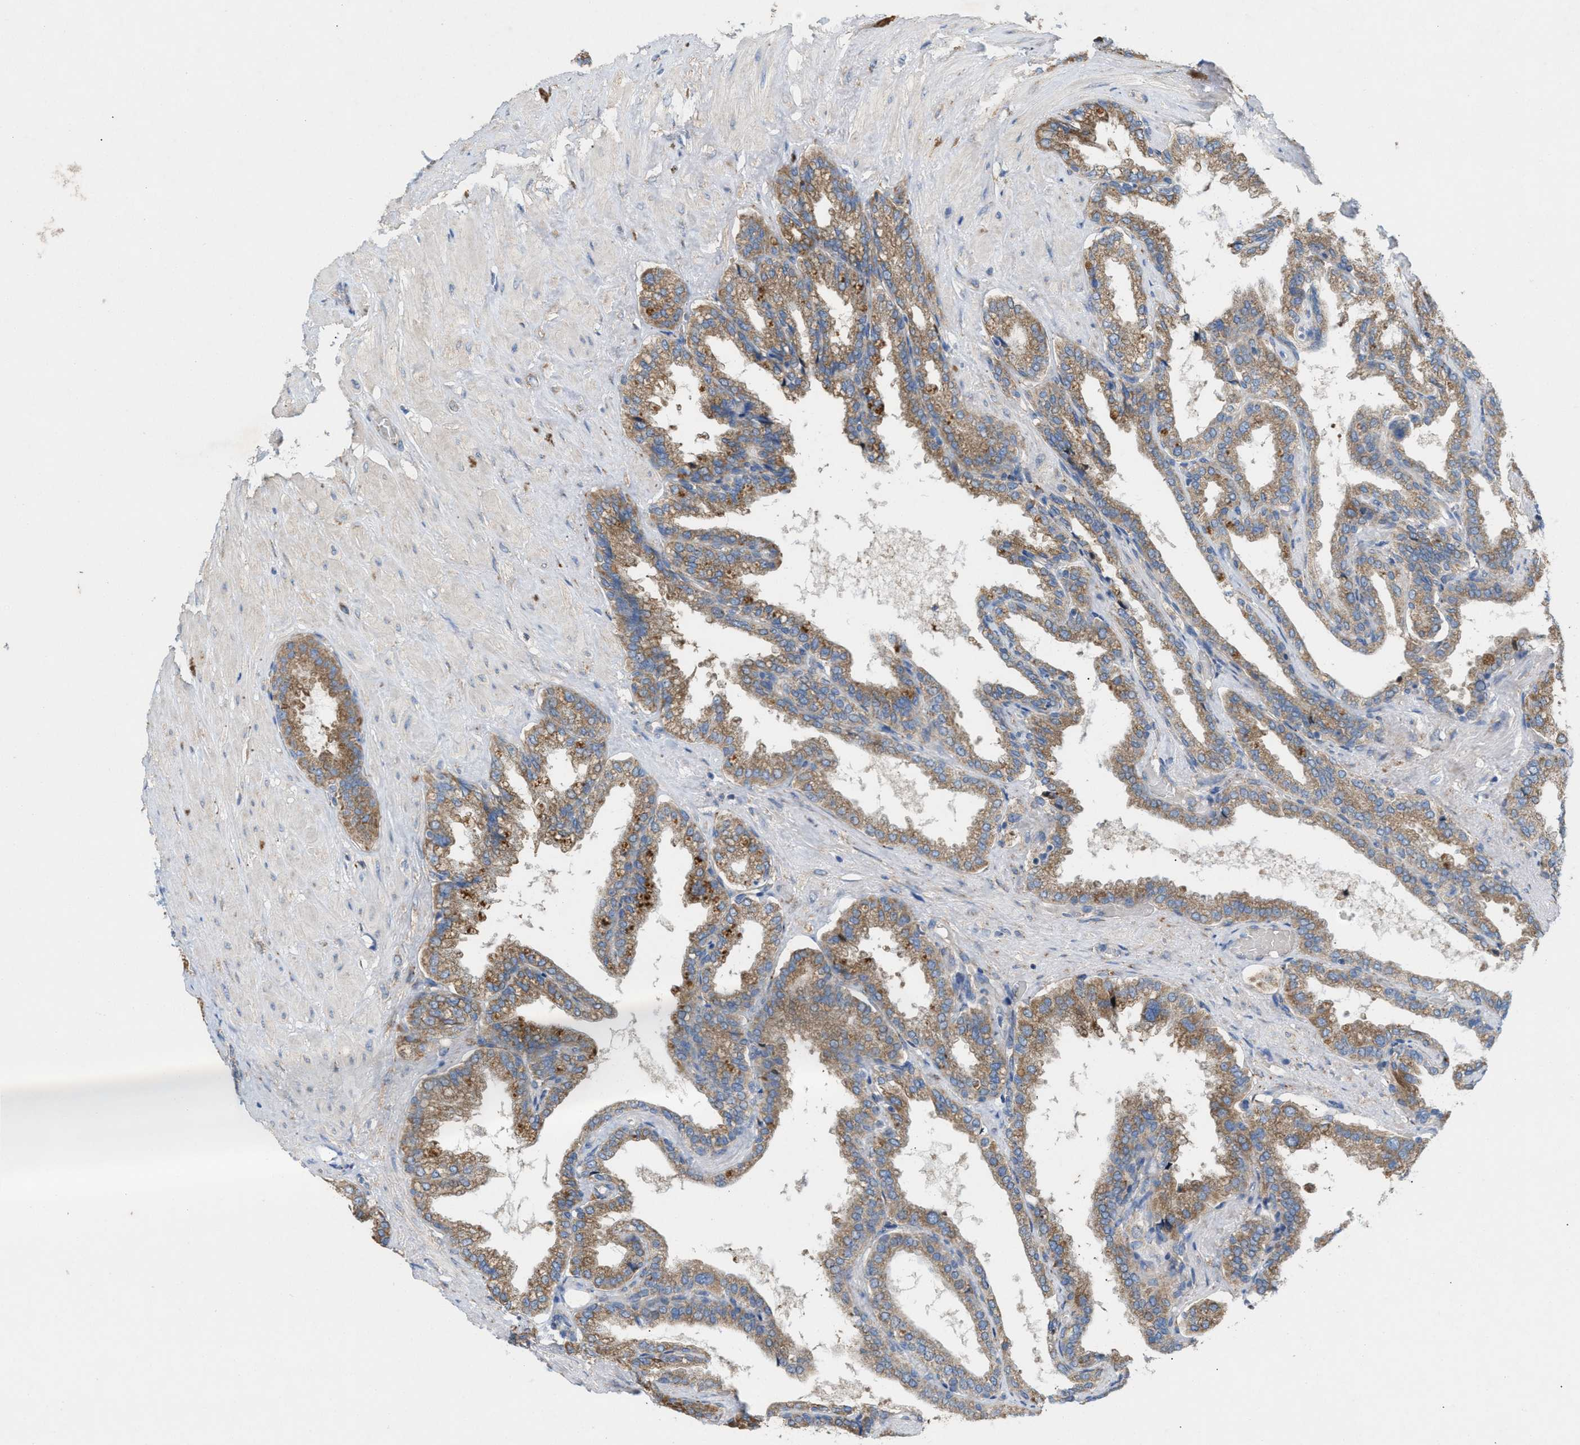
{"staining": {"intensity": "moderate", "quantity": ">75%", "location": "cytoplasmic/membranous"}, "tissue": "seminal vesicle", "cell_type": "Glandular cells", "image_type": "normal", "snomed": [{"axis": "morphology", "description": "Normal tissue, NOS"}, {"axis": "topography", "description": "Seminal veicle"}], "caption": "This photomicrograph demonstrates benign seminal vesicle stained with IHC to label a protein in brown. The cytoplasmic/membranous of glandular cells show moderate positivity for the protein. Nuclei are counter-stained blue.", "gene": "DYNC2I1", "patient": {"sex": "male", "age": 46}}